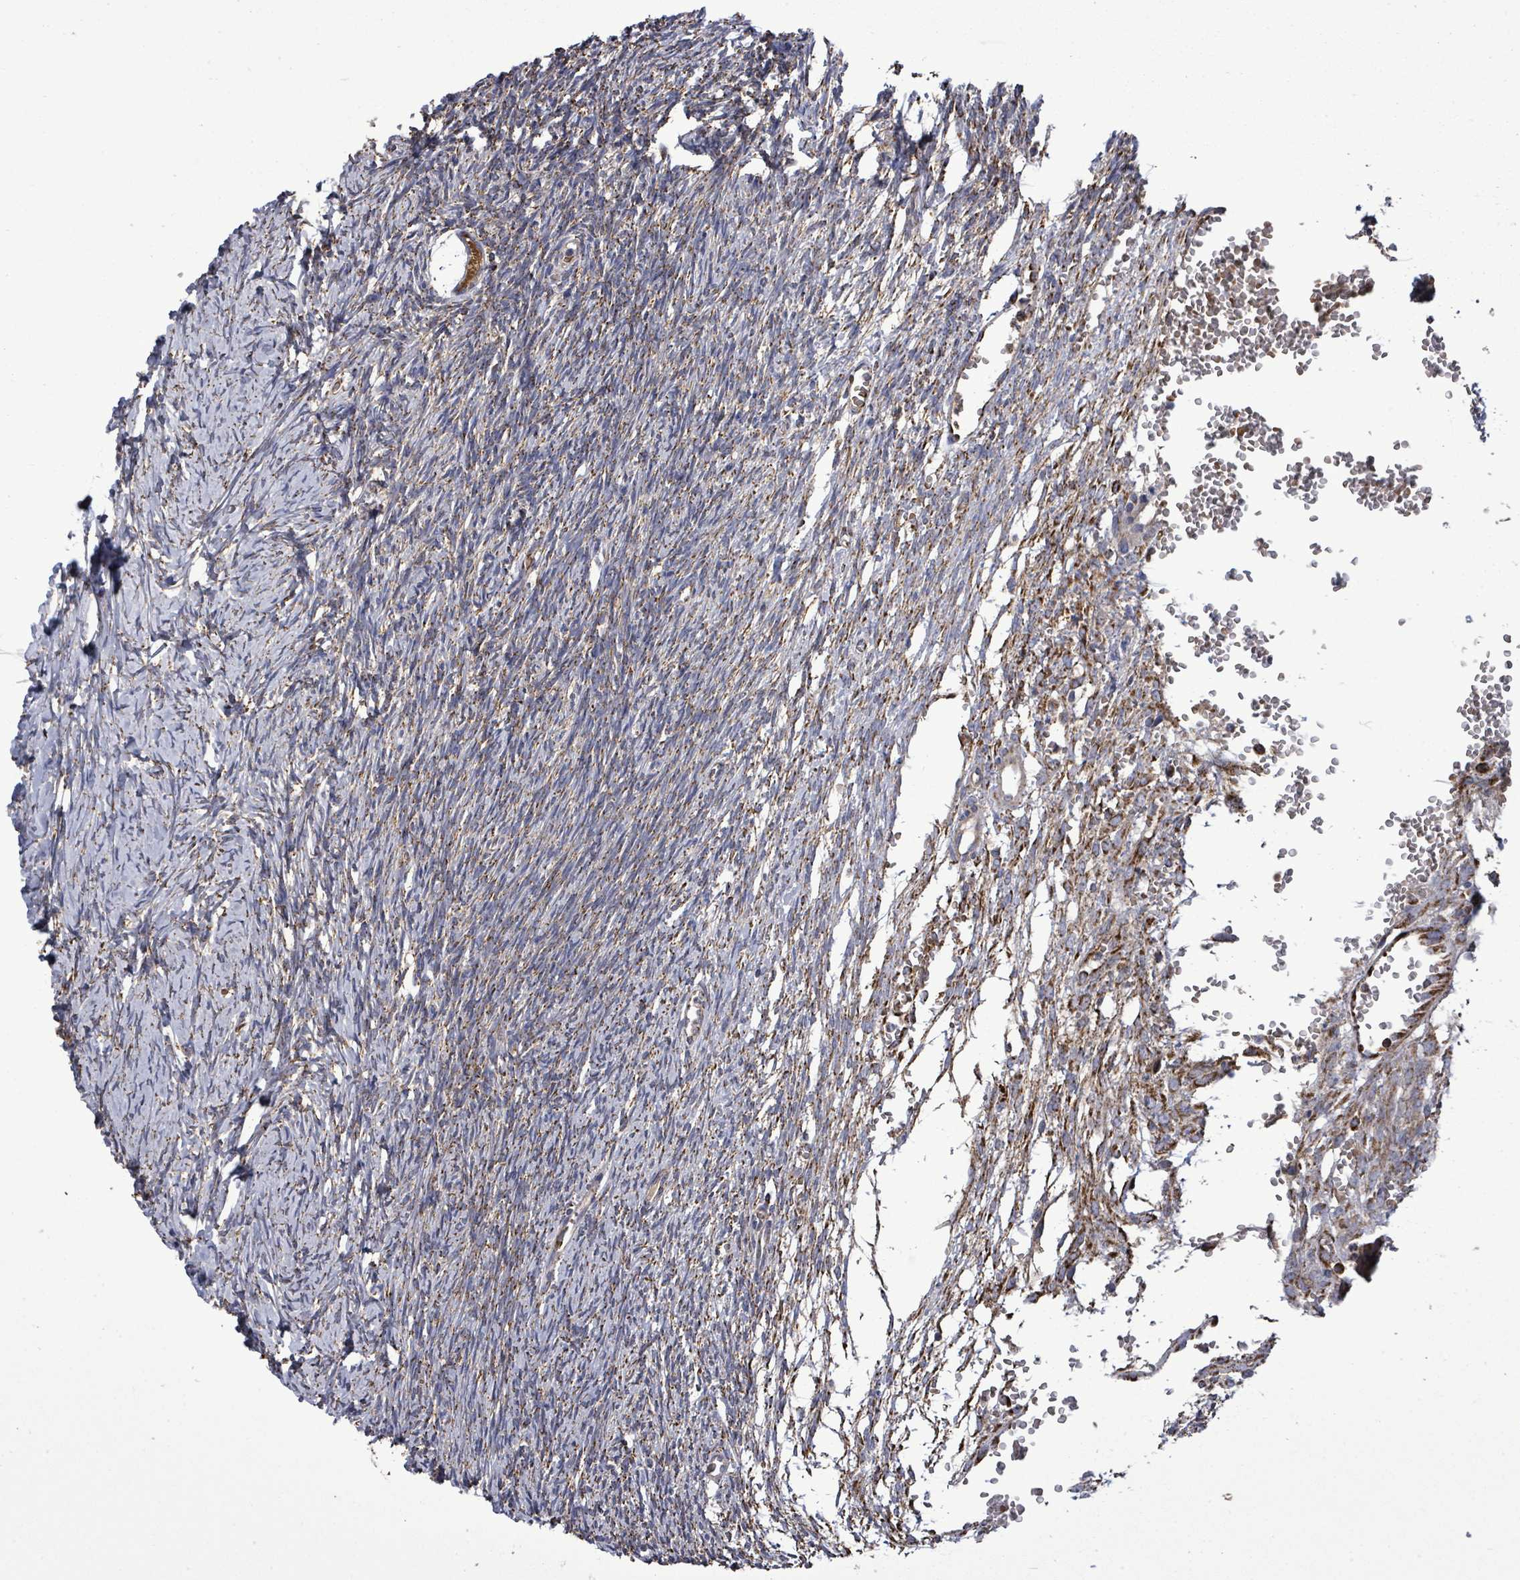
{"staining": {"intensity": "strong", "quantity": ">75%", "location": "cytoplasmic/membranous"}, "tissue": "ovary", "cell_type": "Follicle cells", "image_type": "normal", "snomed": [{"axis": "morphology", "description": "Normal tissue, NOS"}, {"axis": "topography", "description": "Ovary"}], "caption": "Protein analysis of benign ovary displays strong cytoplasmic/membranous positivity in approximately >75% of follicle cells. Using DAB (brown) and hematoxylin (blue) stains, captured at high magnification using brightfield microscopy.", "gene": "MTMR12", "patient": {"sex": "female", "age": 39}}